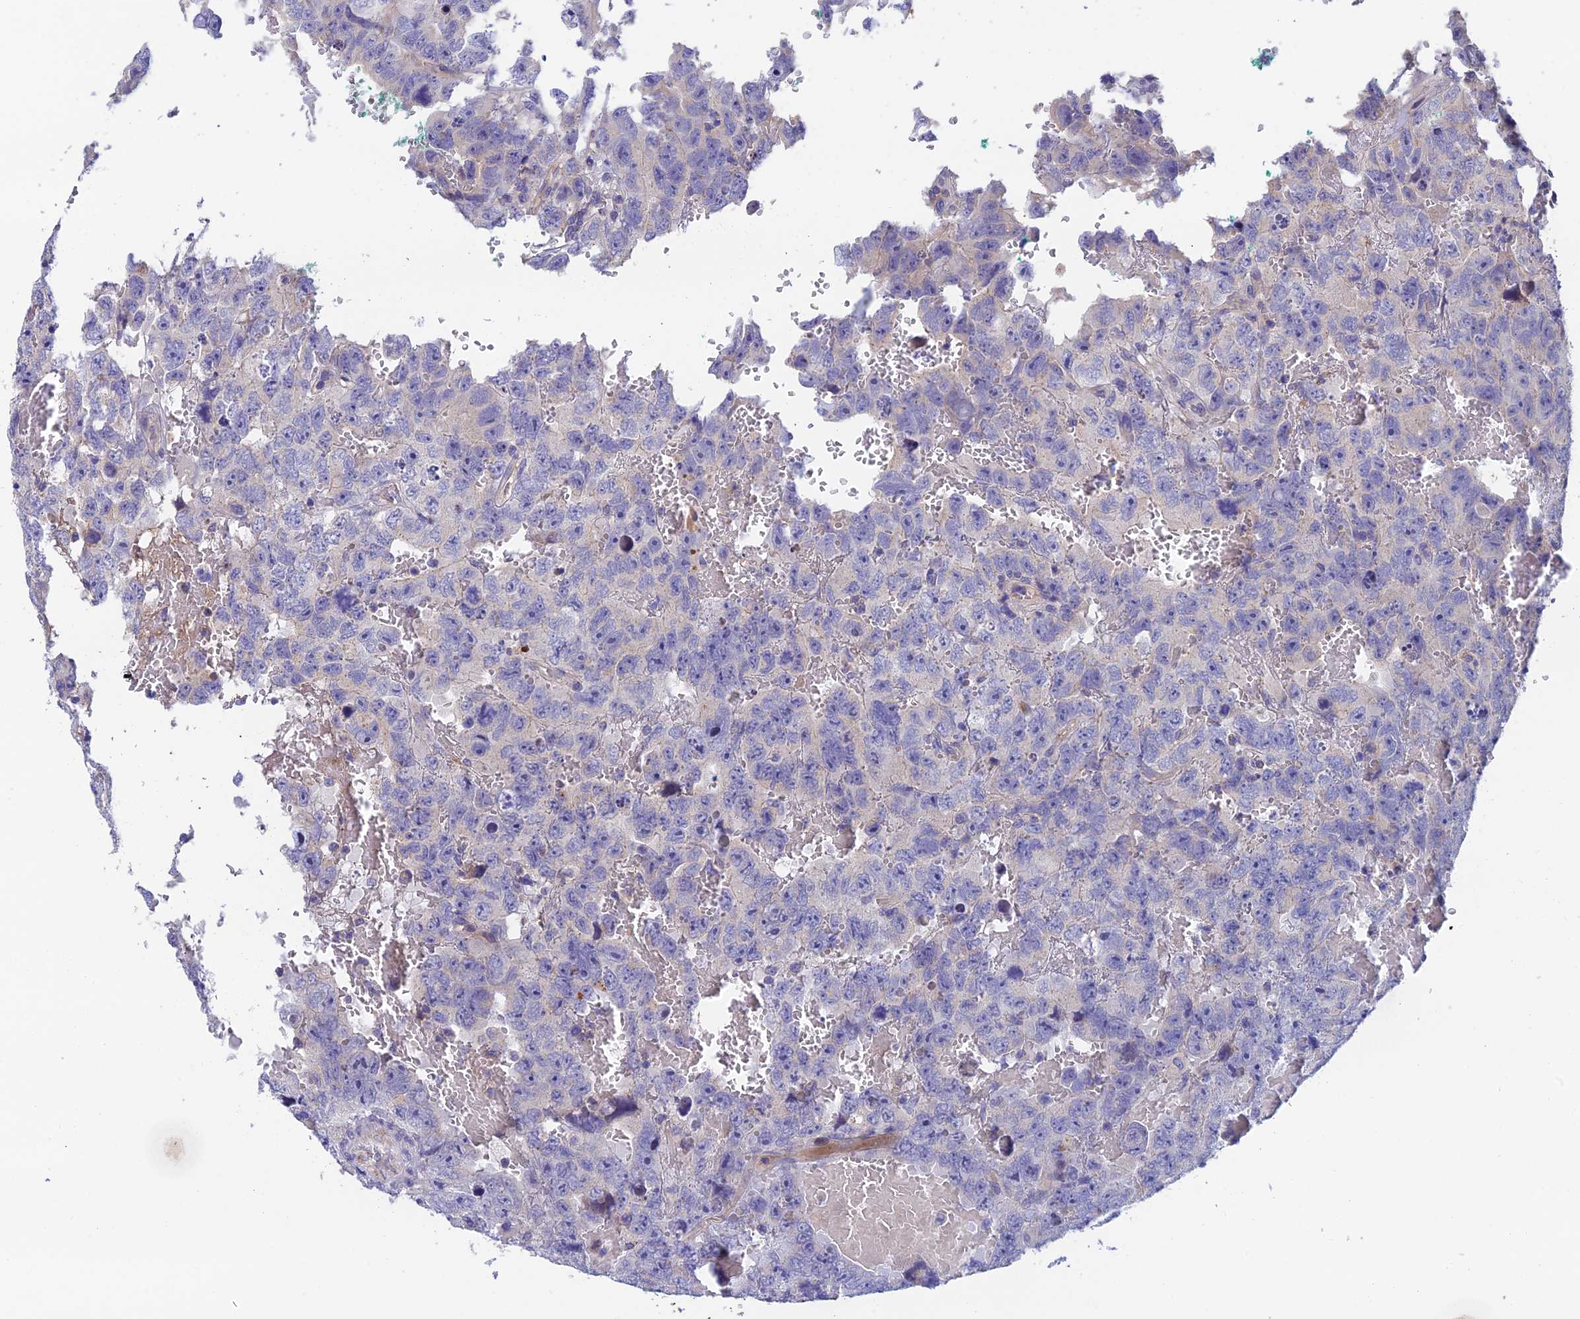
{"staining": {"intensity": "negative", "quantity": "none", "location": "none"}, "tissue": "testis cancer", "cell_type": "Tumor cells", "image_type": "cancer", "snomed": [{"axis": "morphology", "description": "Carcinoma, Embryonal, NOS"}, {"axis": "topography", "description": "Testis"}], "caption": "Immunohistochemistry micrograph of neoplastic tissue: human testis cancer (embryonal carcinoma) stained with DAB (3,3'-diaminobenzidine) displays no significant protein staining in tumor cells.", "gene": "ADAMTS13", "patient": {"sex": "male", "age": 45}}